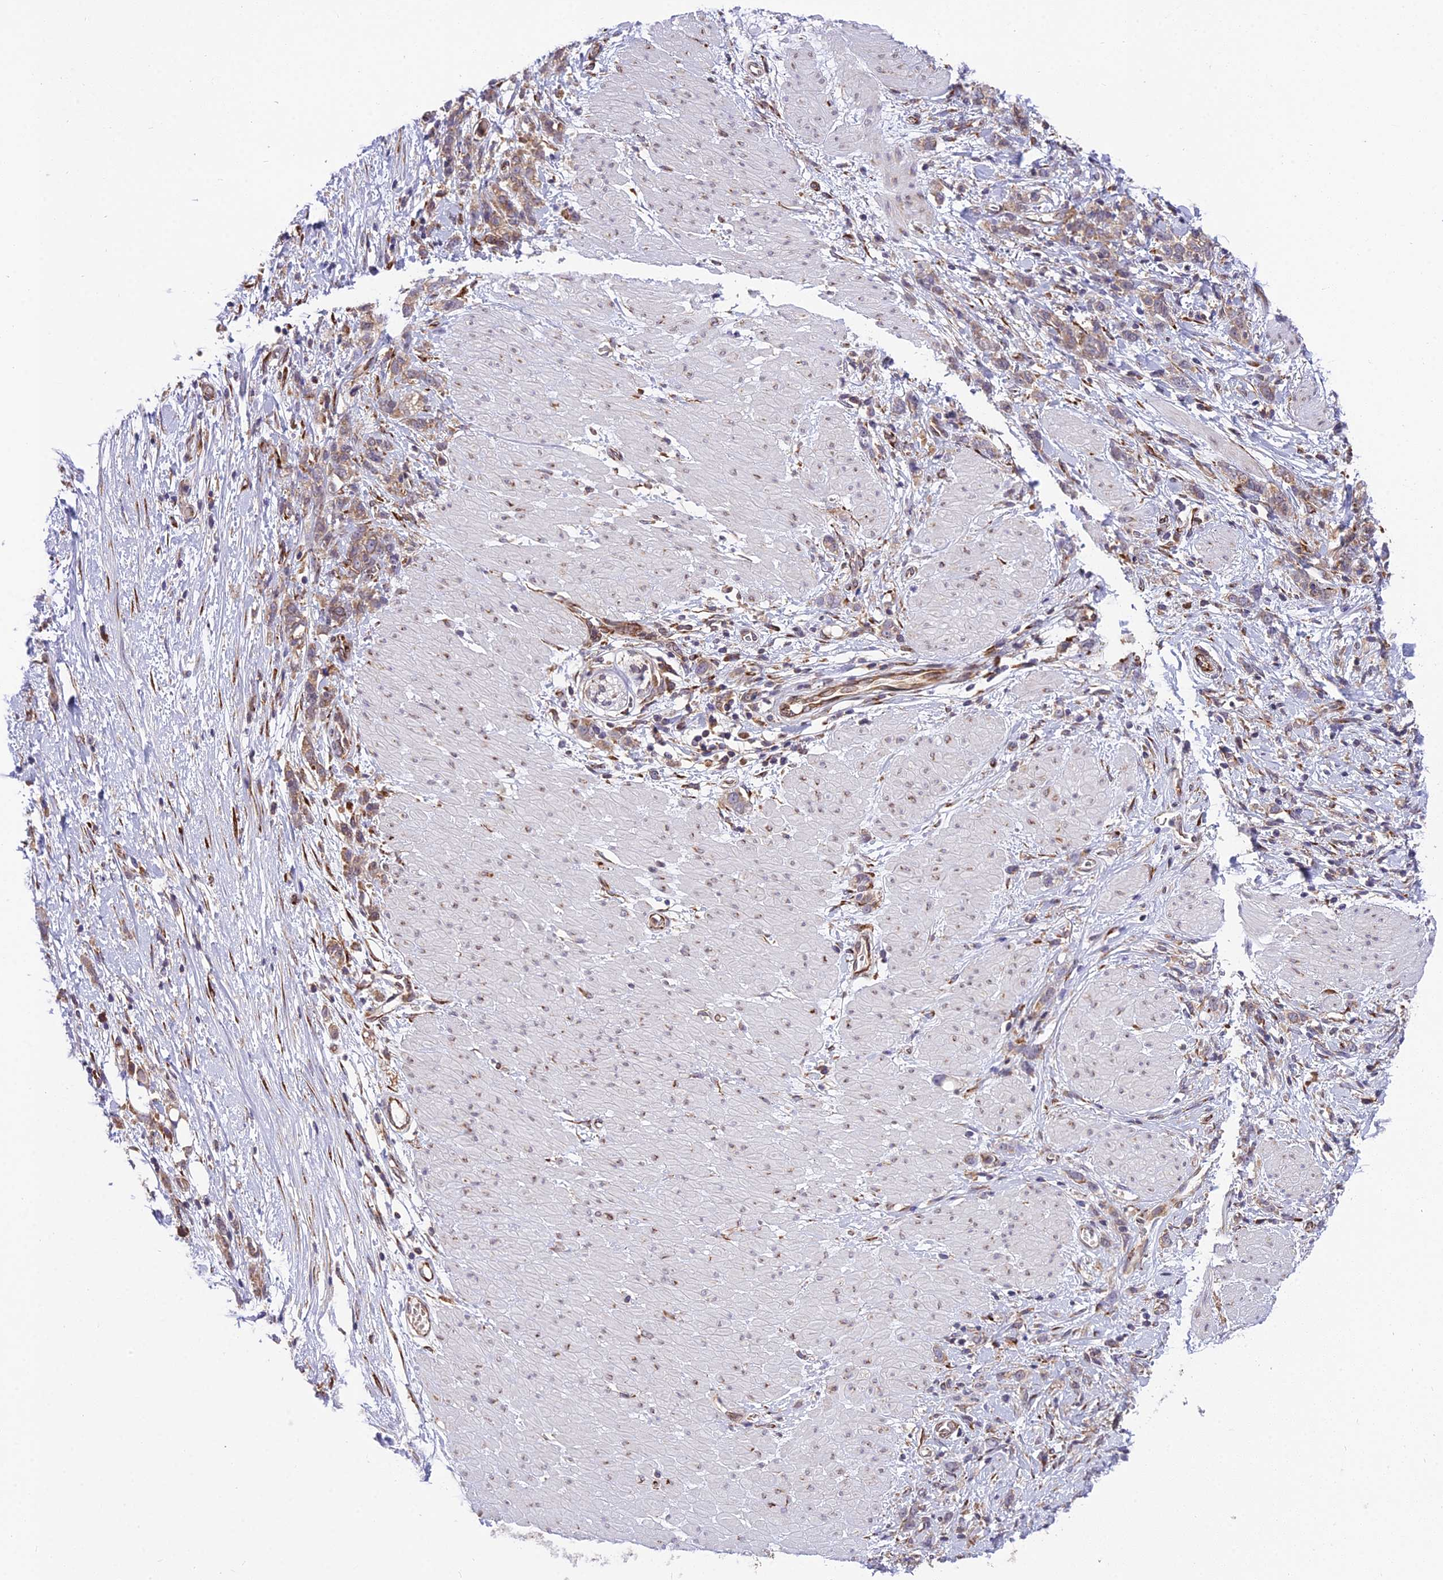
{"staining": {"intensity": "weak", "quantity": "25%-75%", "location": "cytoplasmic/membranous"}, "tissue": "stomach cancer", "cell_type": "Tumor cells", "image_type": "cancer", "snomed": [{"axis": "morphology", "description": "Adenocarcinoma, NOS"}, {"axis": "topography", "description": "Stomach"}], "caption": "A histopathology image showing weak cytoplasmic/membranous positivity in approximately 25%-75% of tumor cells in stomach cancer (adenocarcinoma), as visualized by brown immunohistochemical staining.", "gene": "DHCR7", "patient": {"sex": "female", "age": 76}}